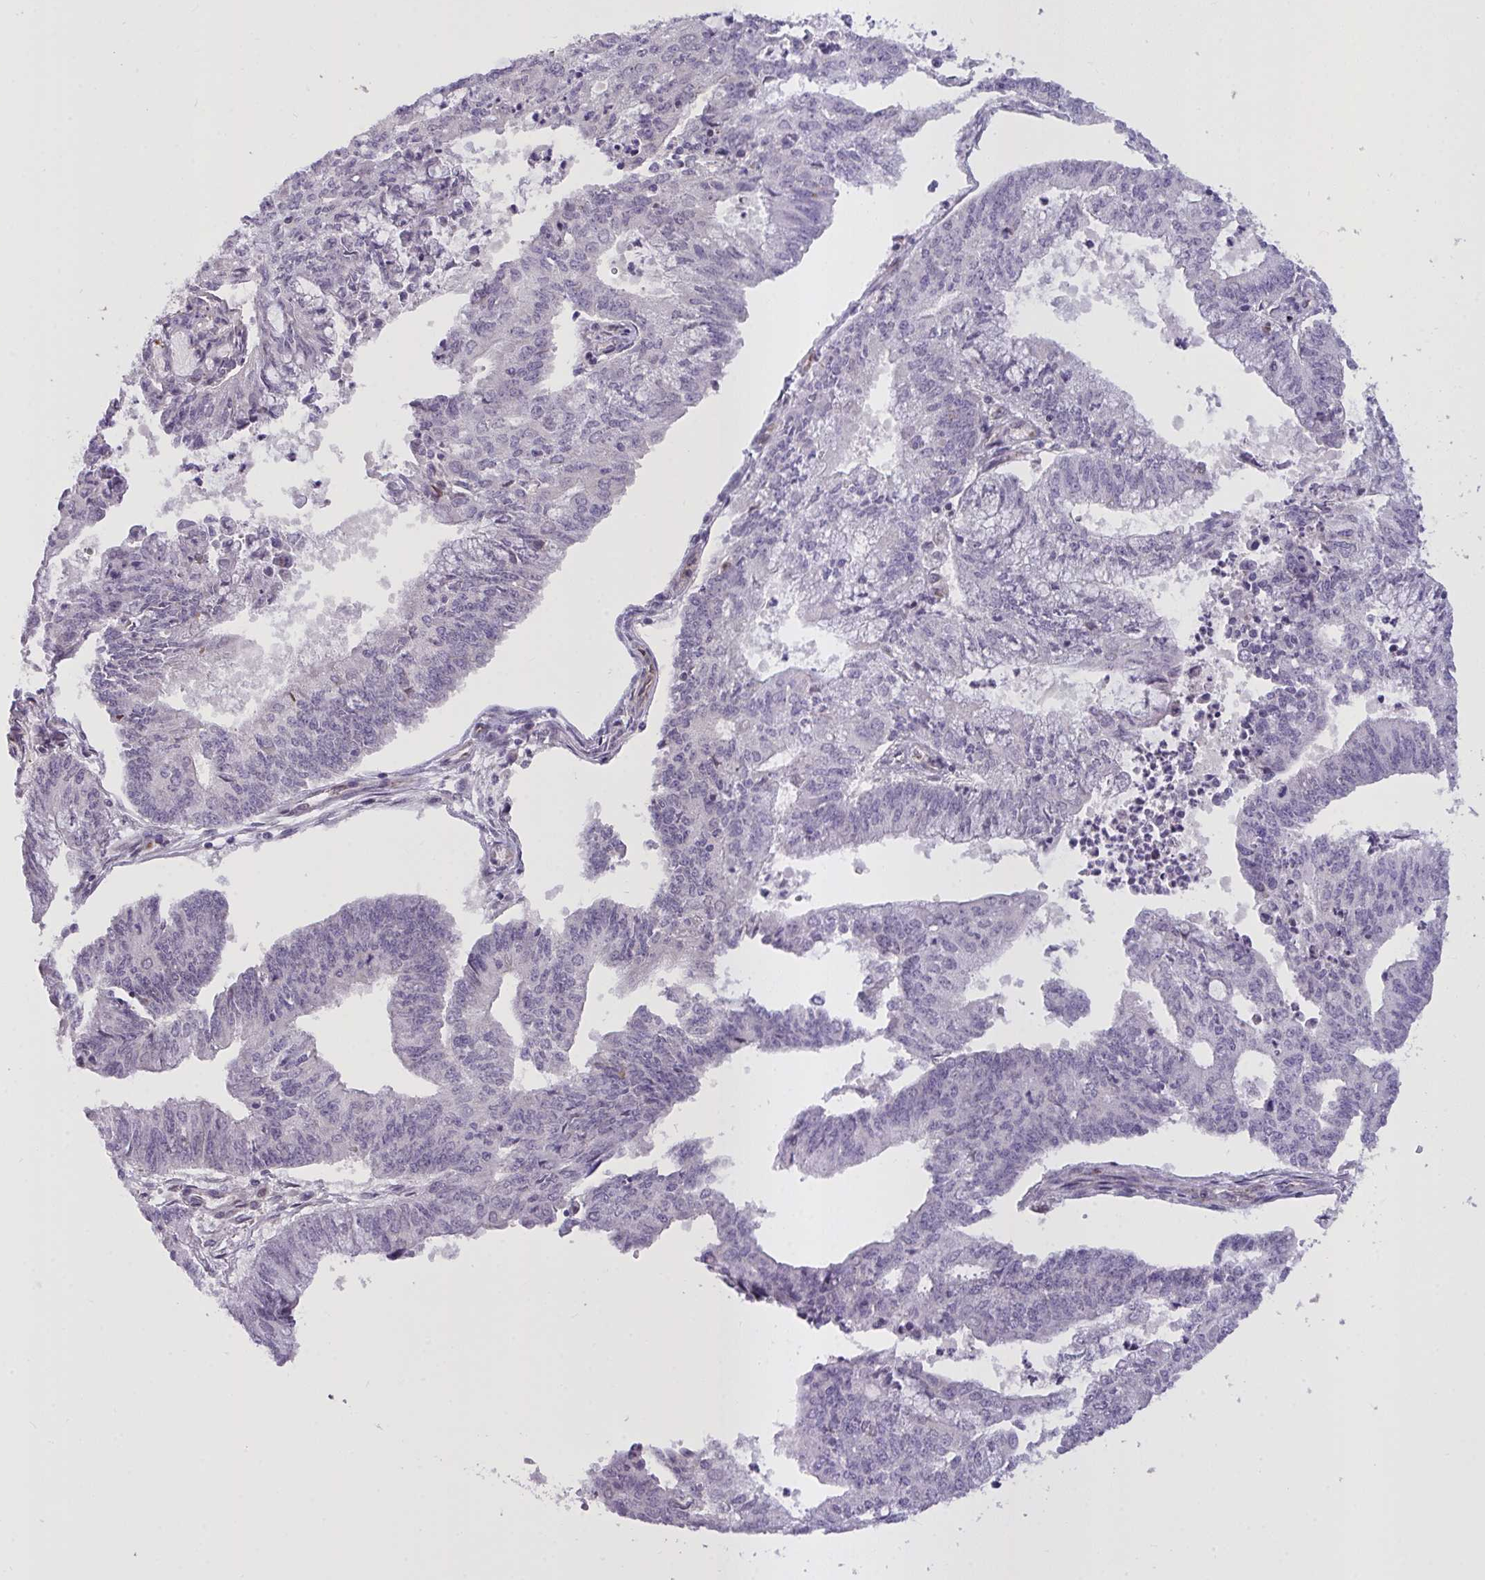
{"staining": {"intensity": "negative", "quantity": "none", "location": "none"}, "tissue": "endometrial cancer", "cell_type": "Tumor cells", "image_type": "cancer", "snomed": [{"axis": "morphology", "description": "Adenocarcinoma, NOS"}, {"axis": "topography", "description": "Endometrium"}], "caption": "The immunohistochemistry photomicrograph has no significant expression in tumor cells of endometrial cancer (adenocarcinoma) tissue. (IHC, brightfield microscopy, high magnification).", "gene": "SEMA6B", "patient": {"sex": "female", "age": 61}}